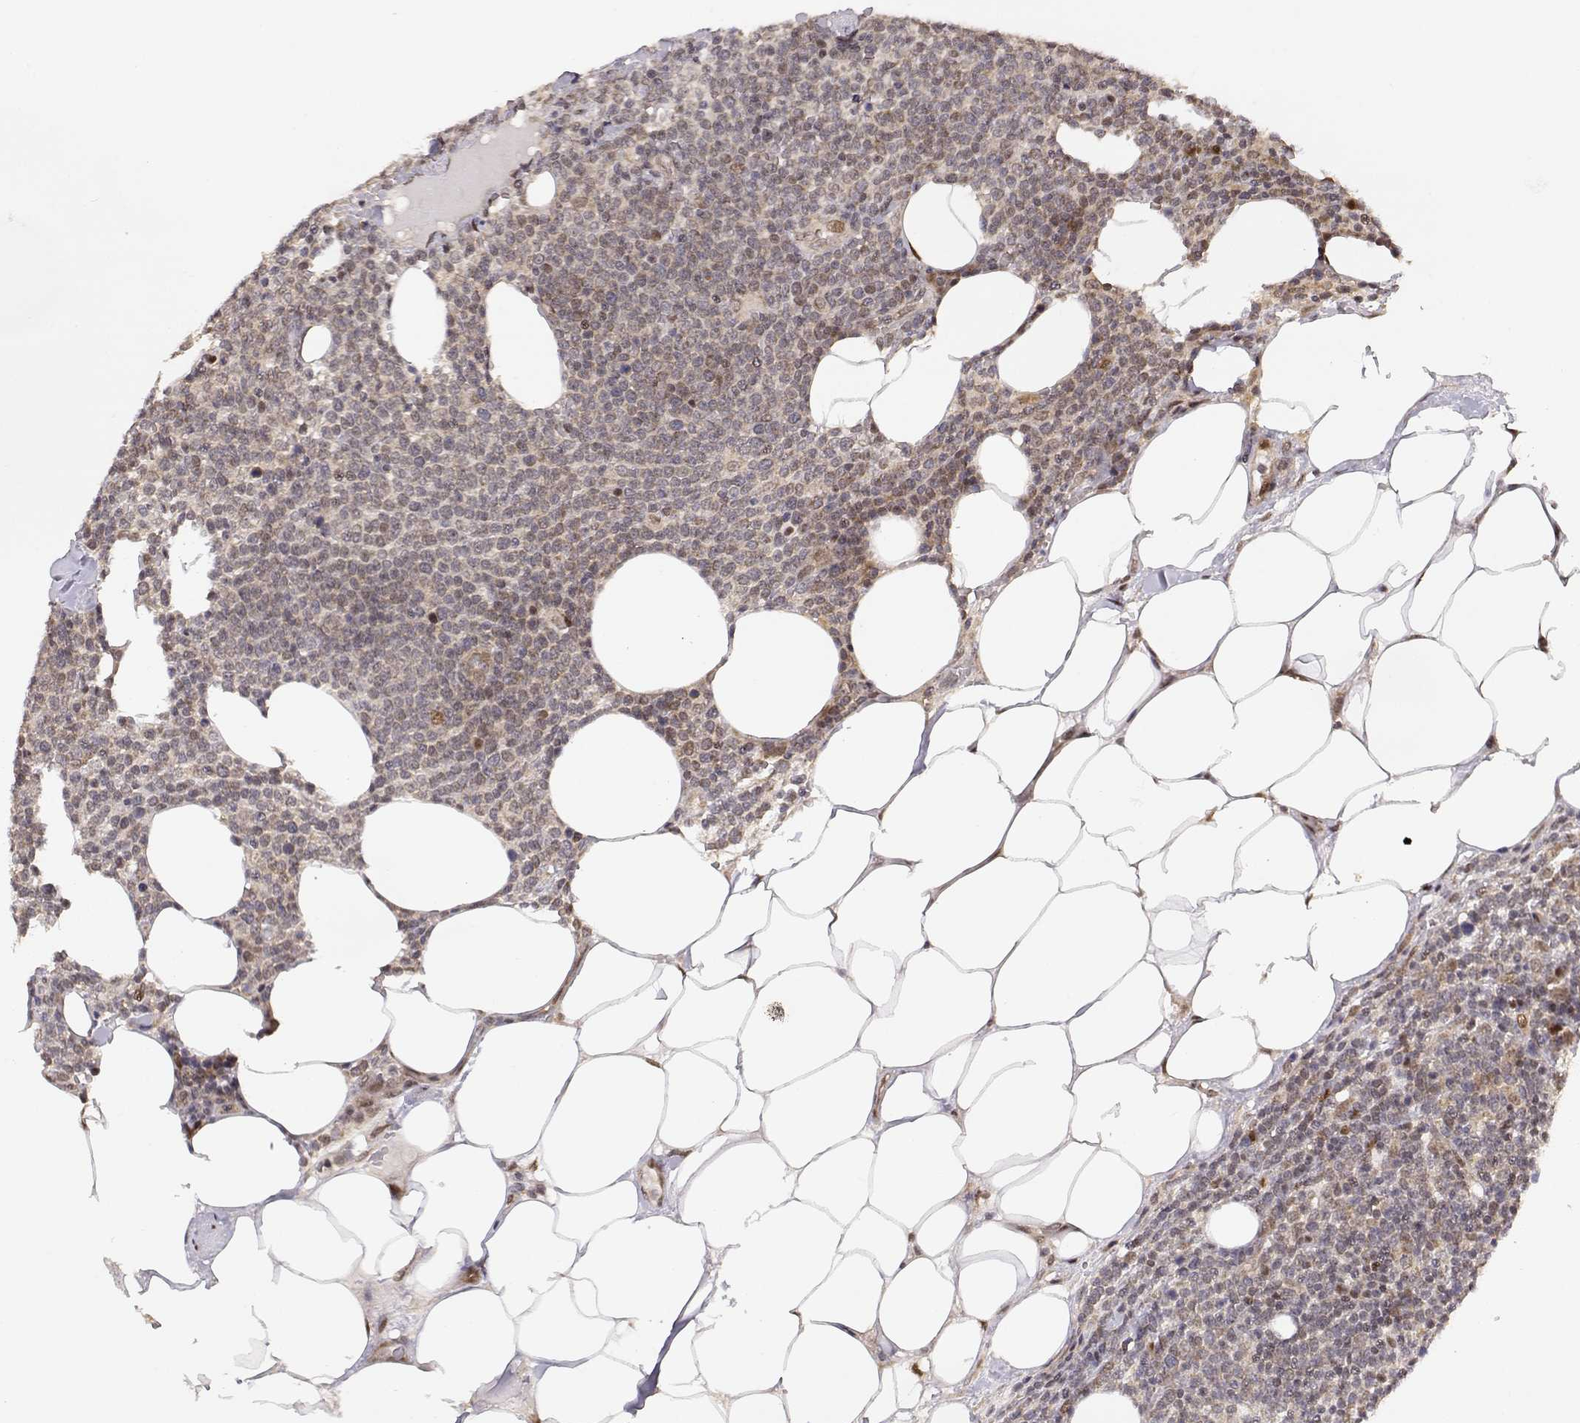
{"staining": {"intensity": "negative", "quantity": "none", "location": "none"}, "tissue": "lymphoma", "cell_type": "Tumor cells", "image_type": "cancer", "snomed": [{"axis": "morphology", "description": "Malignant lymphoma, non-Hodgkin's type, High grade"}, {"axis": "topography", "description": "Lymph node"}], "caption": "Immunohistochemistry histopathology image of lymphoma stained for a protein (brown), which shows no staining in tumor cells.", "gene": "BRCA1", "patient": {"sex": "male", "age": 61}}